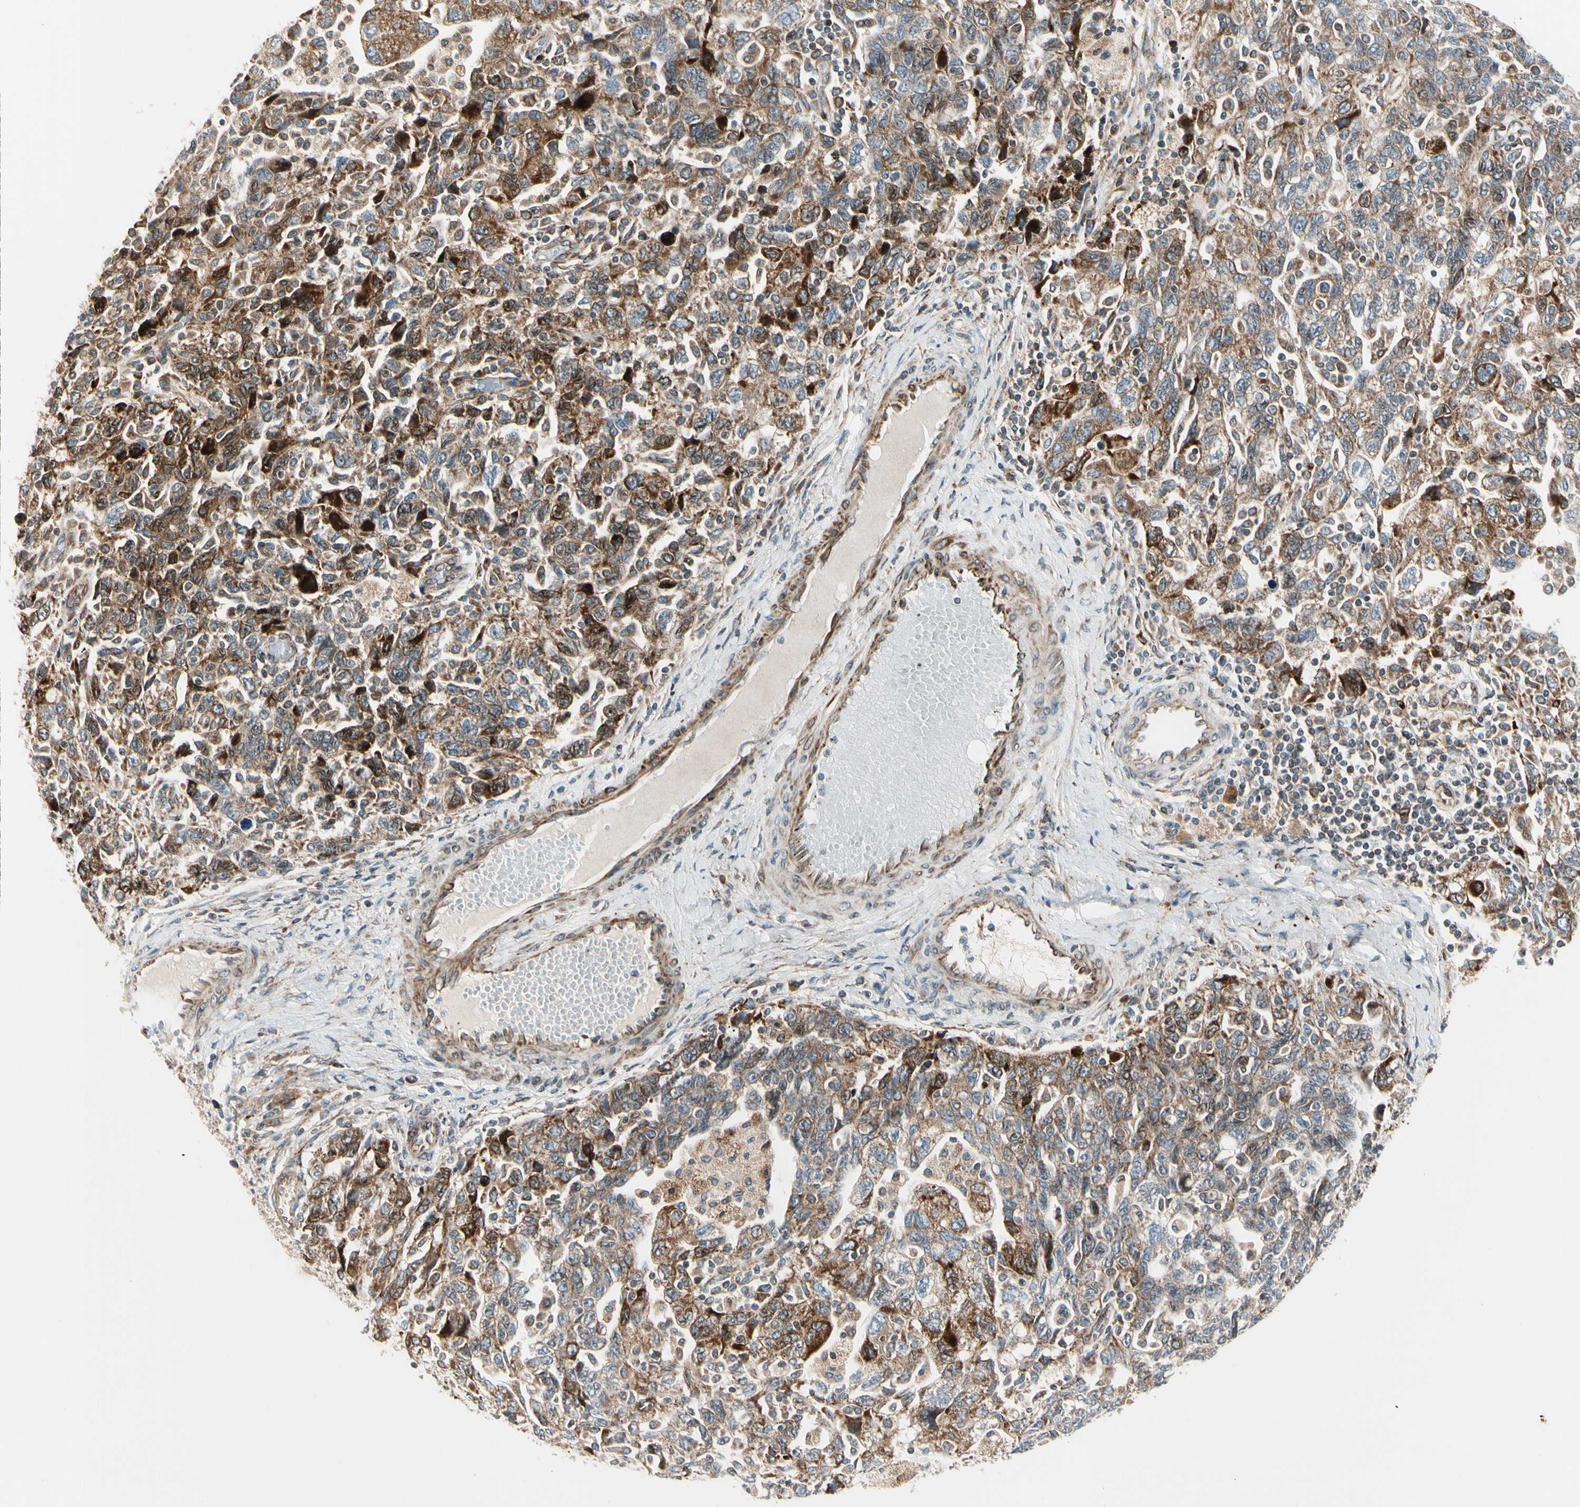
{"staining": {"intensity": "moderate", "quantity": ">75%", "location": "cytoplasmic/membranous"}, "tissue": "ovarian cancer", "cell_type": "Tumor cells", "image_type": "cancer", "snomed": [{"axis": "morphology", "description": "Carcinoma, NOS"}, {"axis": "morphology", "description": "Cystadenocarcinoma, serous, NOS"}, {"axis": "topography", "description": "Ovary"}], "caption": "Protein staining demonstrates moderate cytoplasmic/membranous positivity in approximately >75% of tumor cells in ovarian serous cystadenocarcinoma. Using DAB (brown) and hematoxylin (blue) stains, captured at high magnification using brightfield microscopy.", "gene": "MRPL9", "patient": {"sex": "female", "age": 69}}